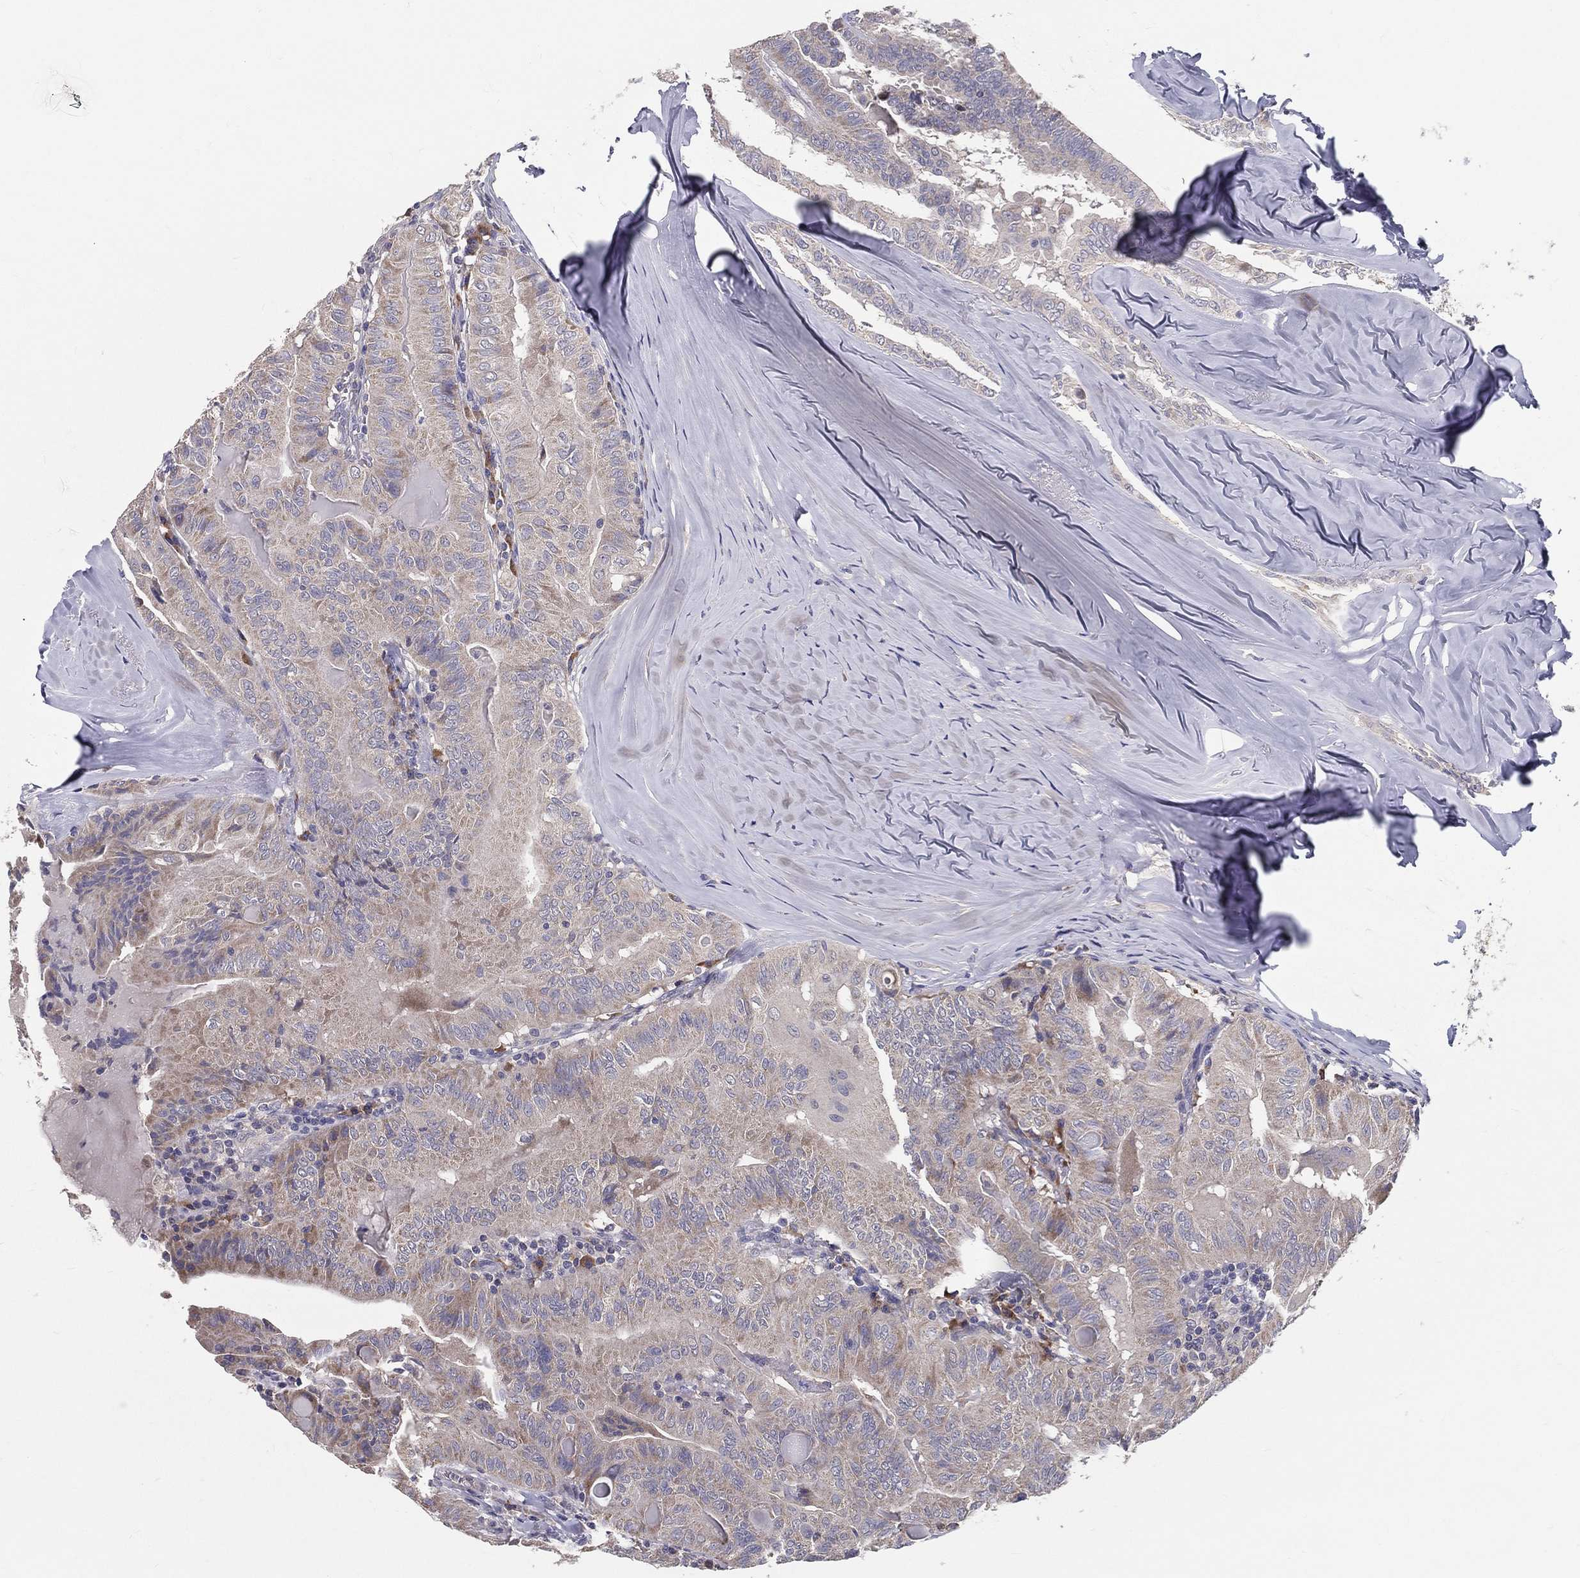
{"staining": {"intensity": "moderate", "quantity": "<25%", "location": "cytoplasmic/membranous"}, "tissue": "thyroid cancer", "cell_type": "Tumor cells", "image_type": "cancer", "snomed": [{"axis": "morphology", "description": "Papillary adenocarcinoma, NOS"}, {"axis": "topography", "description": "Thyroid gland"}], "caption": "Protein analysis of thyroid cancer (papillary adenocarcinoma) tissue shows moderate cytoplasmic/membranous staining in about <25% of tumor cells.", "gene": "PCSK1", "patient": {"sex": "female", "age": 68}}